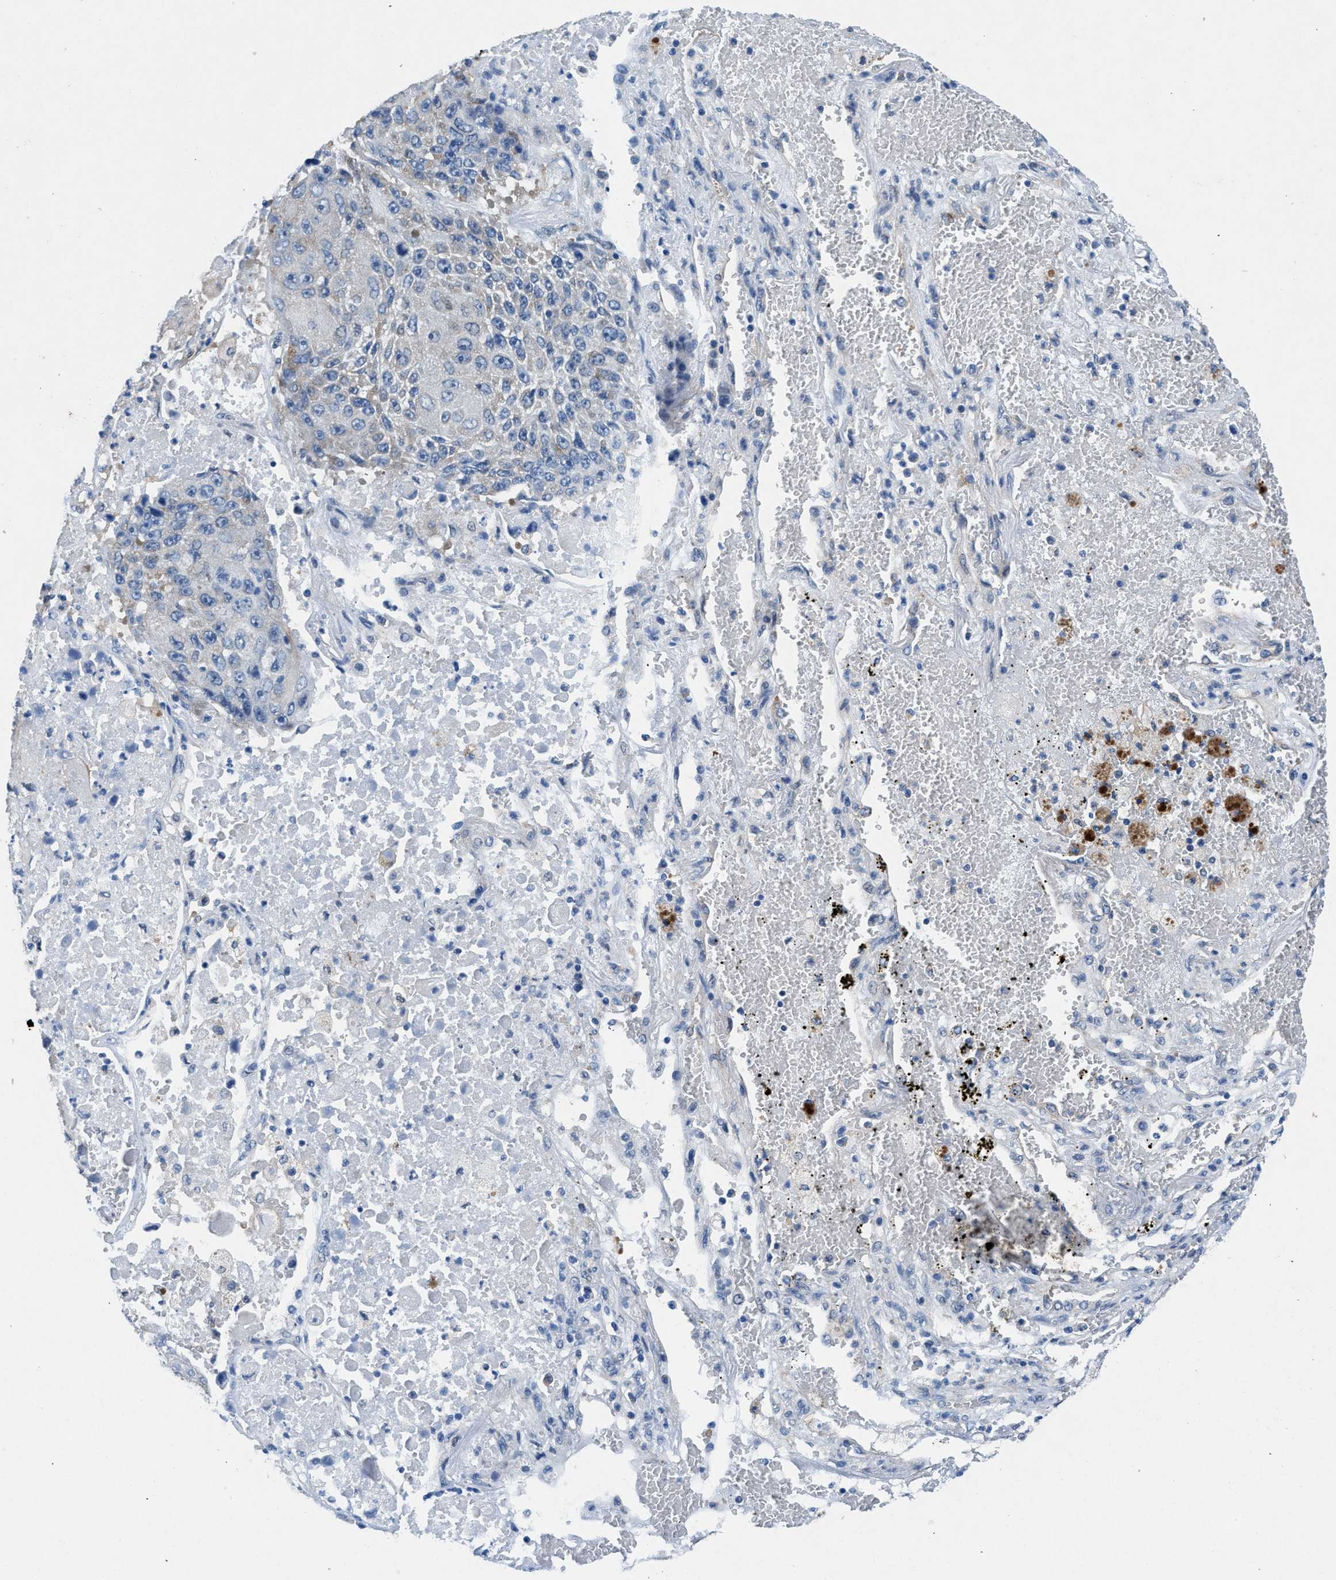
{"staining": {"intensity": "negative", "quantity": "none", "location": "none"}, "tissue": "lung cancer", "cell_type": "Tumor cells", "image_type": "cancer", "snomed": [{"axis": "morphology", "description": "Squamous cell carcinoma, NOS"}, {"axis": "topography", "description": "Lung"}], "caption": "An IHC micrograph of squamous cell carcinoma (lung) is shown. There is no staining in tumor cells of squamous cell carcinoma (lung).", "gene": "COPS2", "patient": {"sex": "male", "age": 61}}